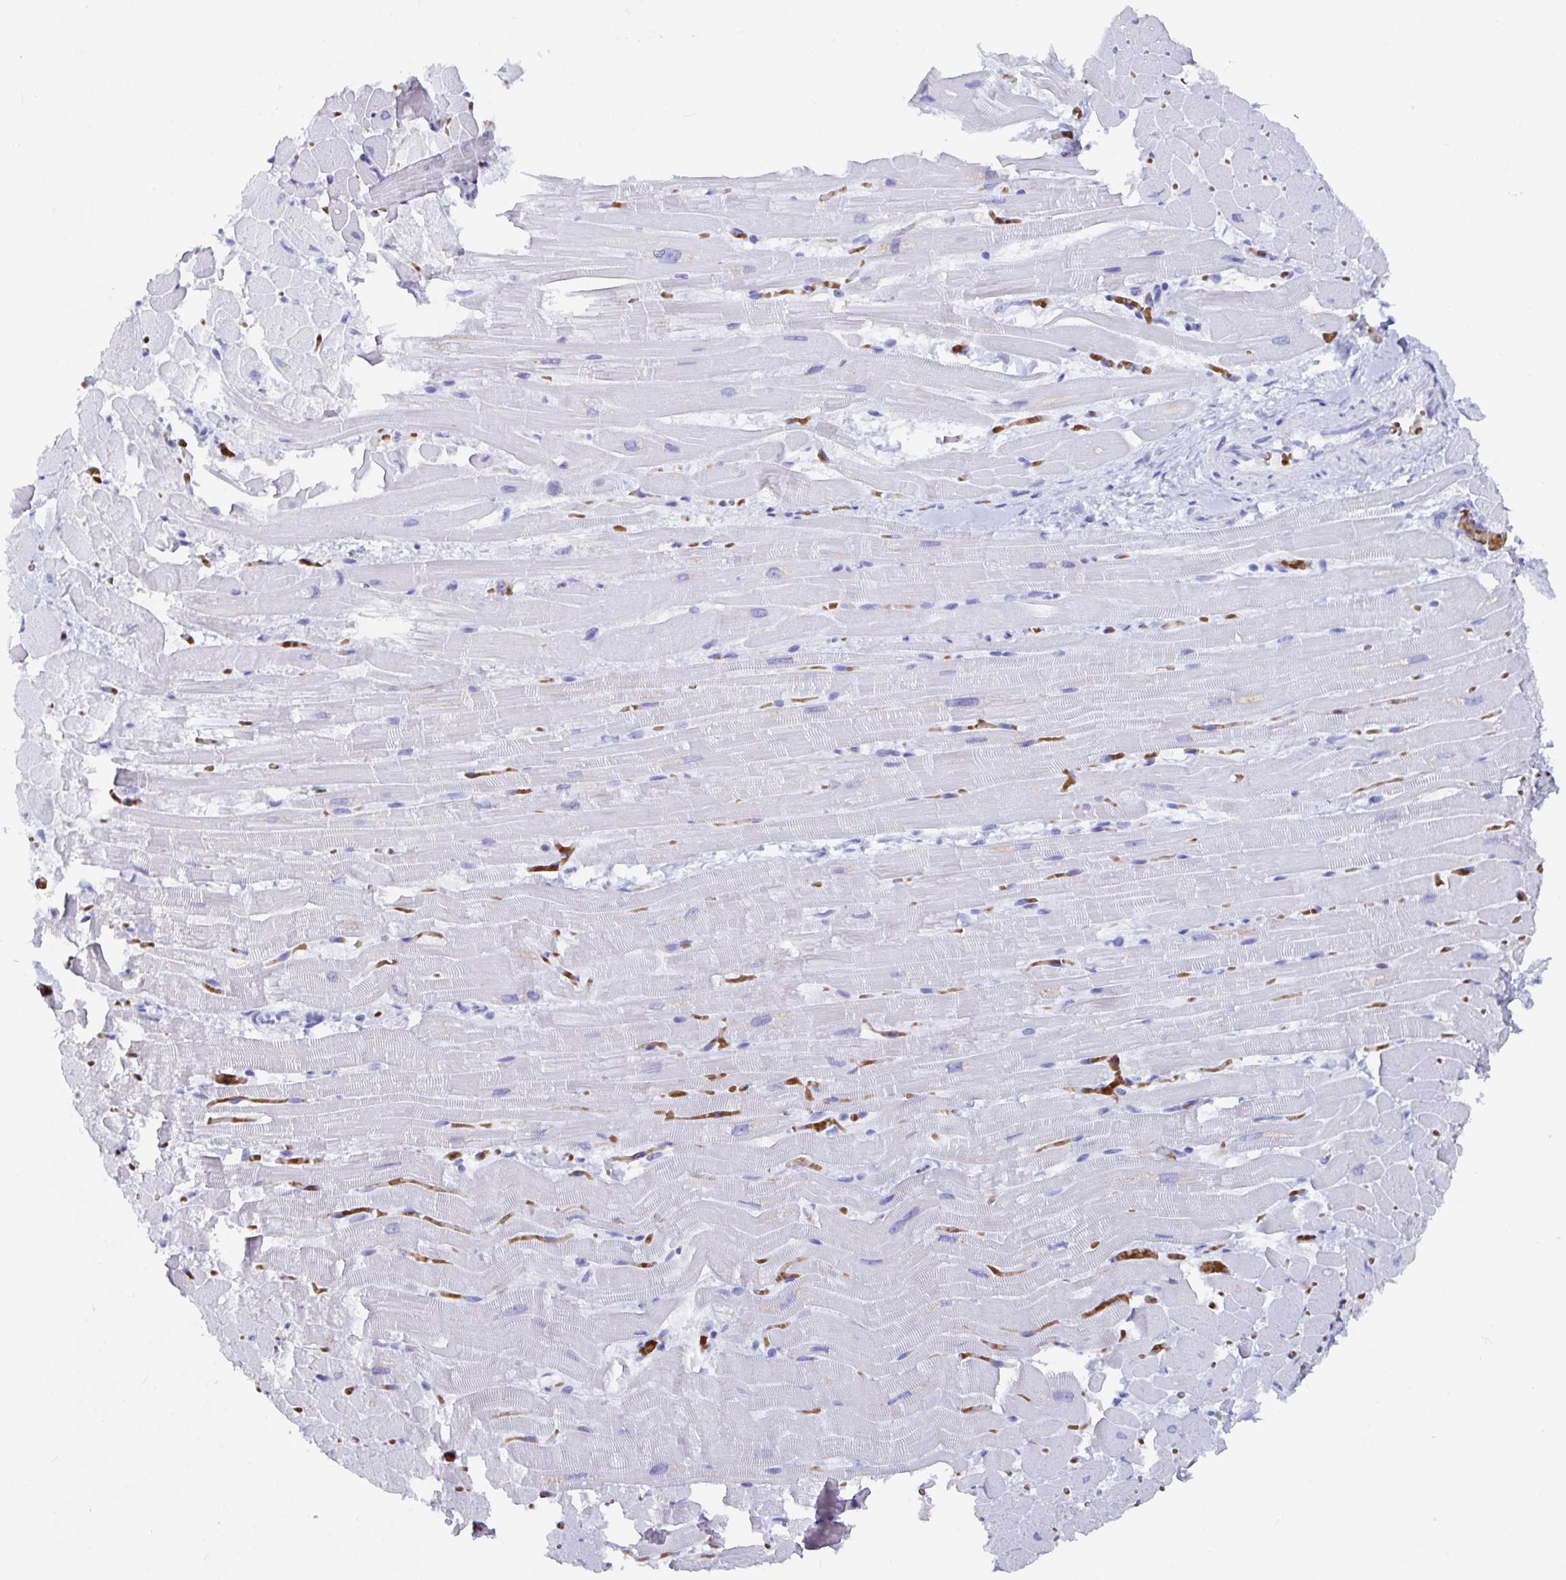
{"staining": {"intensity": "negative", "quantity": "none", "location": "none"}, "tissue": "heart muscle", "cell_type": "Cardiomyocytes", "image_type": "normal", "snomed": [{"axis": "morphology", "description": "Normal tissue, NOS"}, {"axis": "topography", "description": "Heart"}], "caption": "The image reveals no staining of cardiomyocytes in normal heart muscle. (Stains: DAB immunohistochemistry with hematoxylin counter stain, Microscopy: brightfield microscopy at high magnification).", "gene": "CLDN8", "patient": {"sex": "male", "age": 37}}